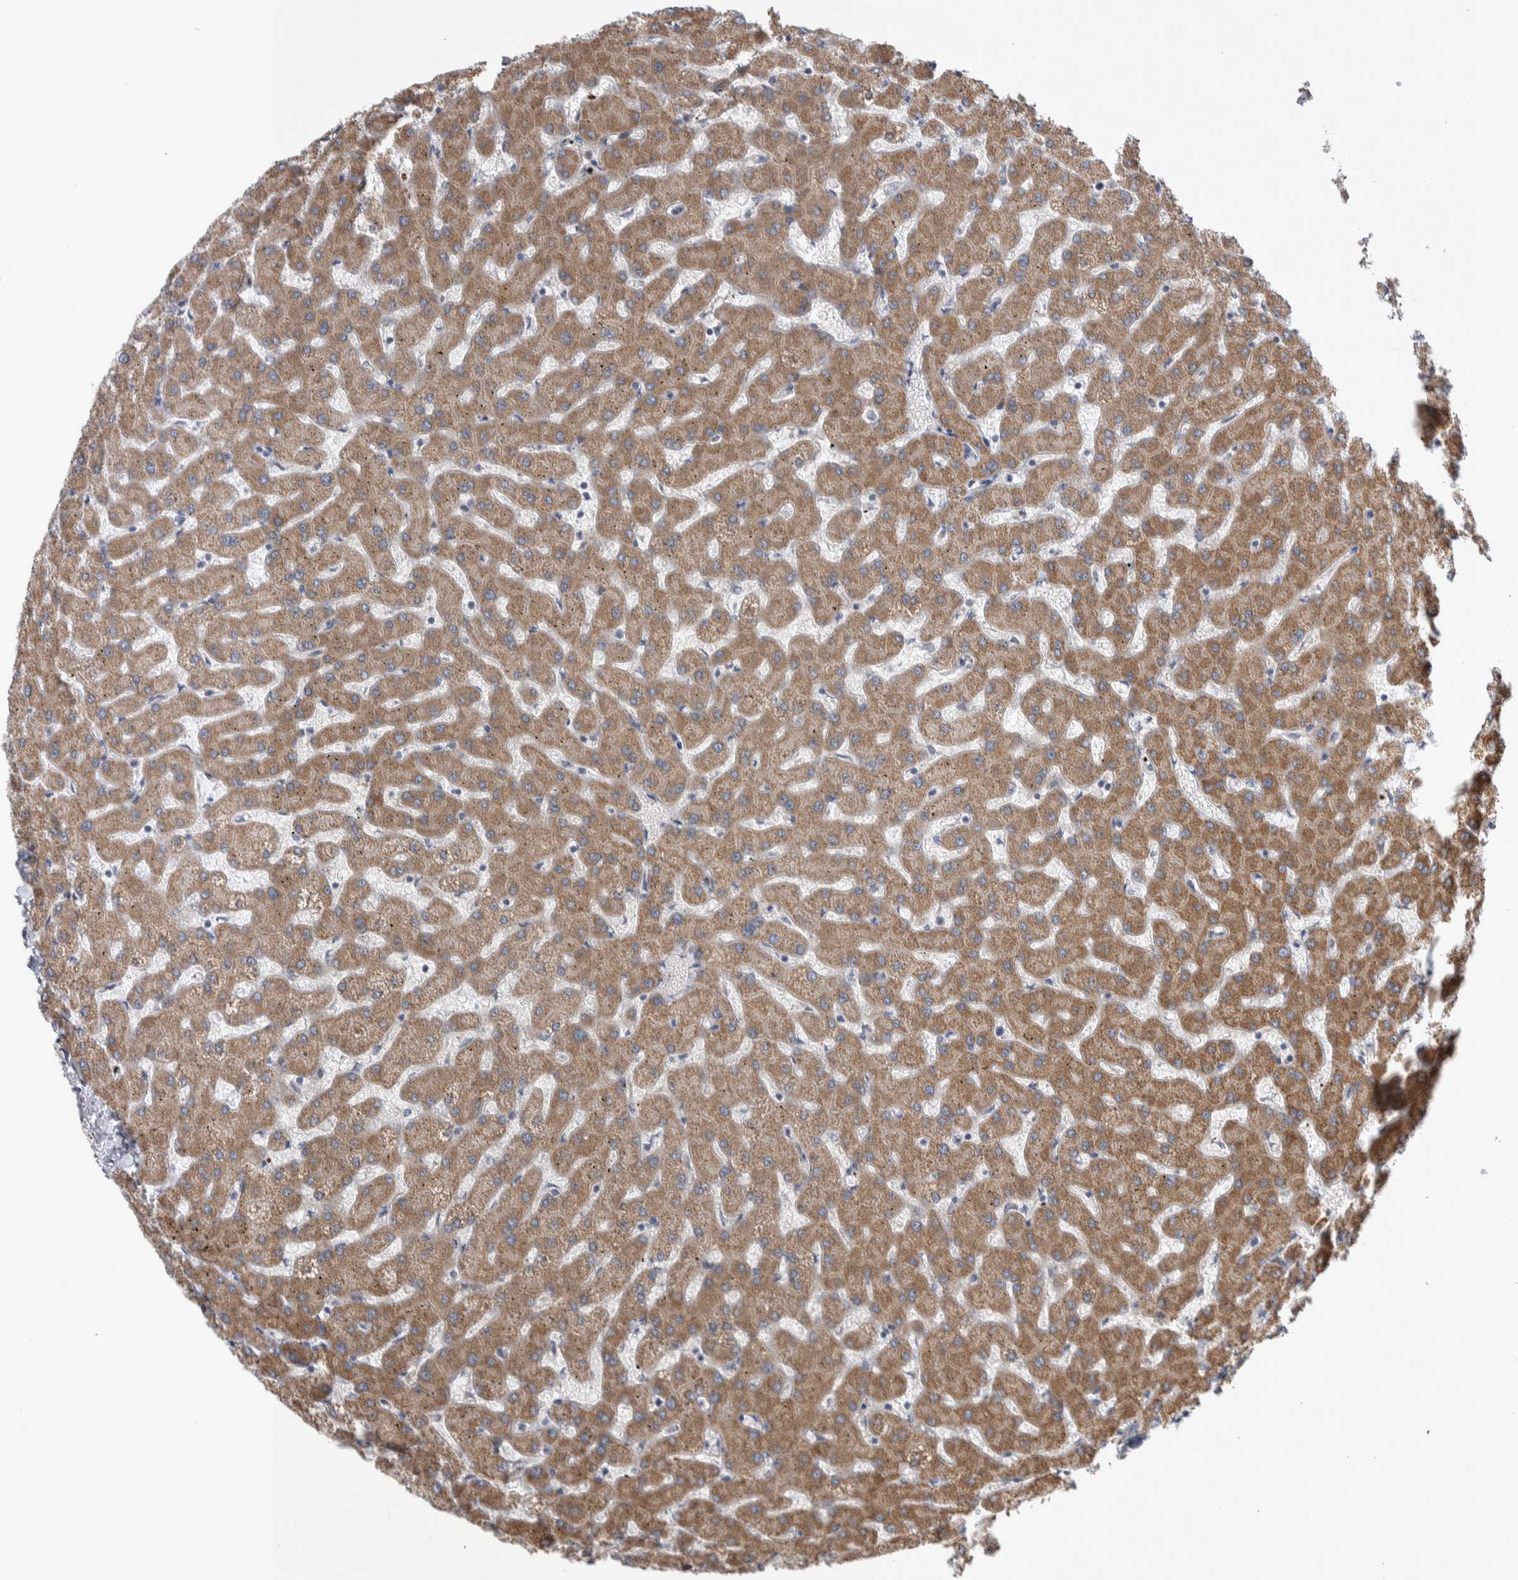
{"staining": {"intensity": "weak", "quantity": "25%-75%", "location": "cytoplasmic/membranous"}, "tissue": "liver", "cell_type": "Cholangiocytes", "image_type": "normal", "snomed": [{"axis": "morphology", "description": "Normal tissue, NOS"}, {"axis": "topography", "description": "Liver"}], "caption": "Human liver stained for a protein (brown) demonstrates weak cytoplasmic/membranous positive positivity in about 25%-75% of cholangiocytes.", "gene": "IBTK", "patient": {"sex": "female", "age": 63}}